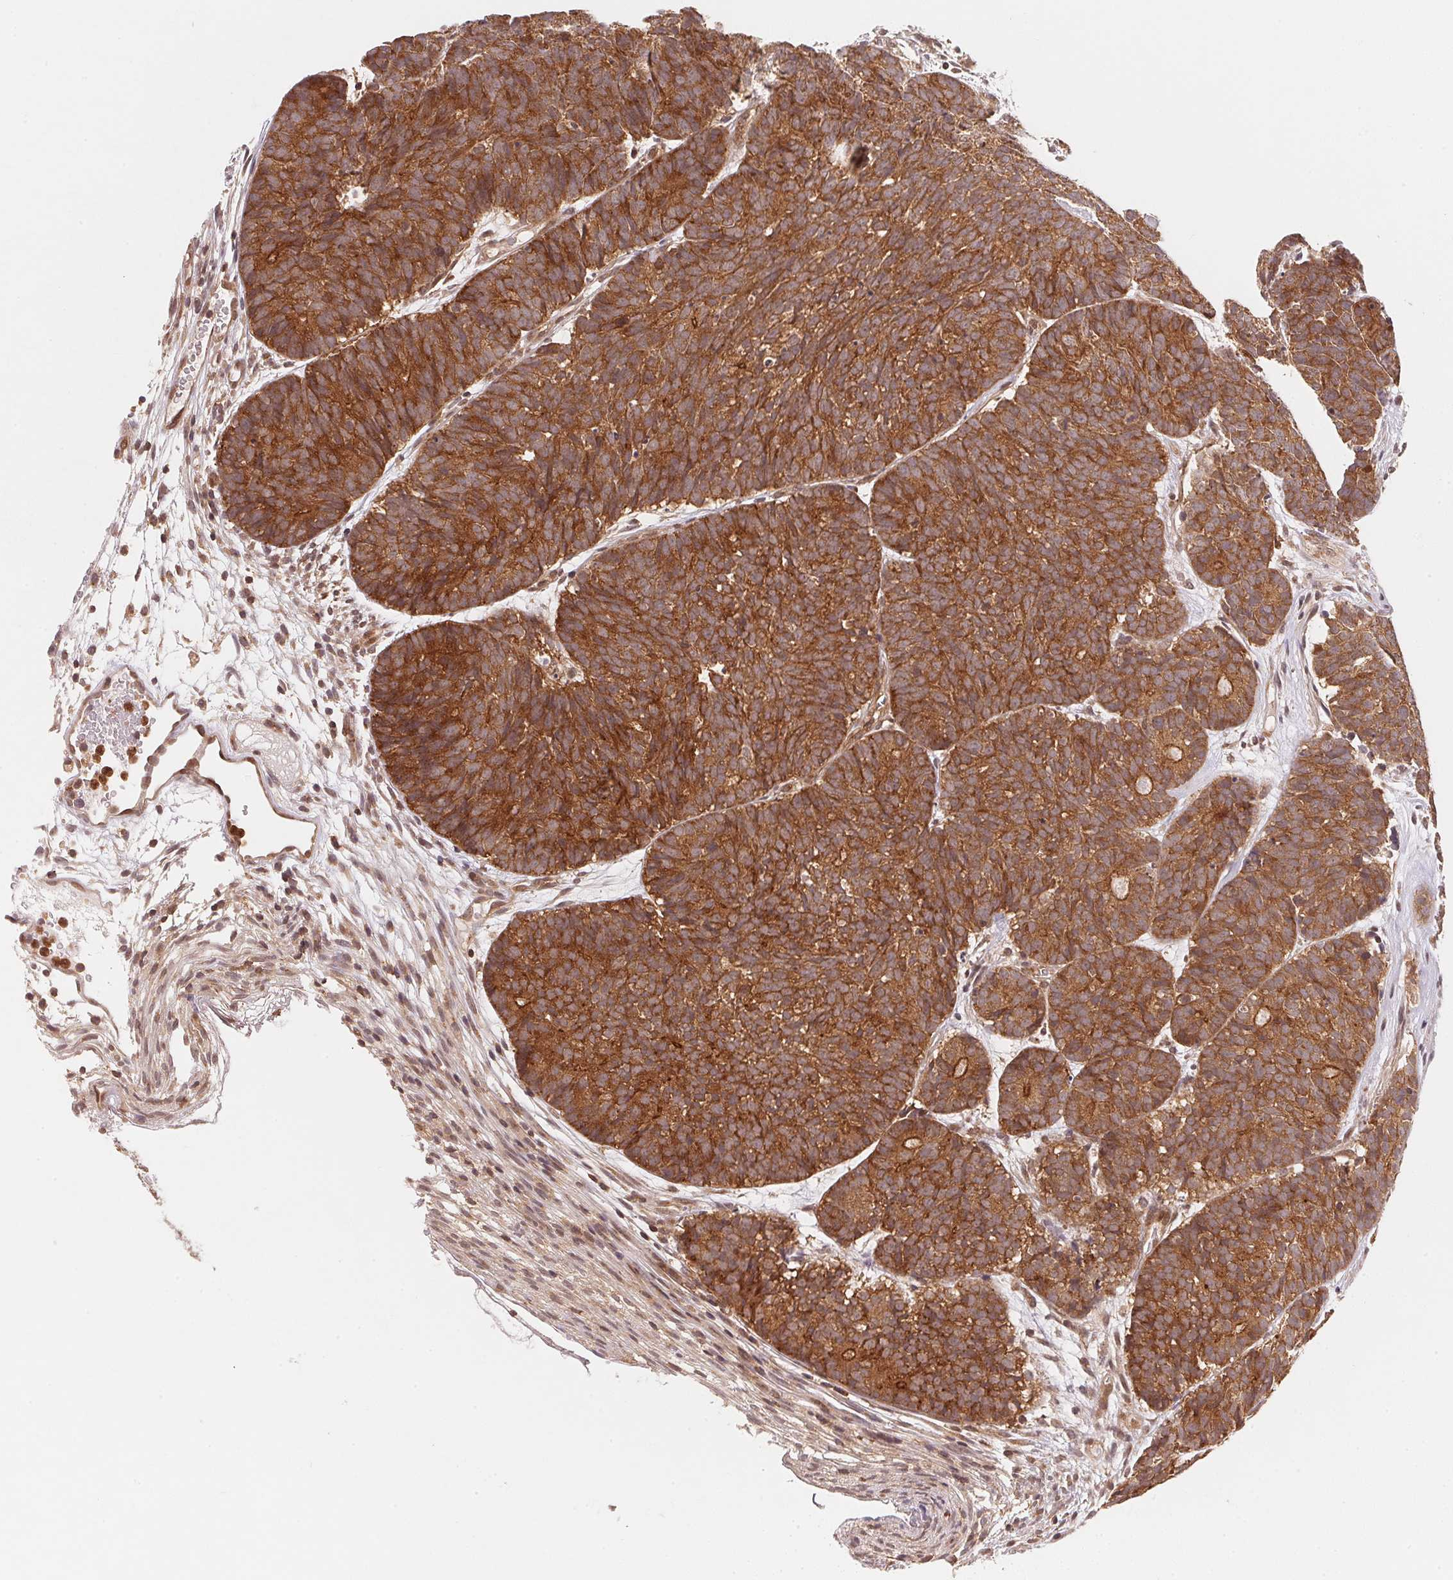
{"staining": {"intensity": "strong", "quantity": ">75%", "location": "cytoplasmic/membranous,nuclear"}, "tissue": "head and neck cancer", "cell_type": "Tumor cells", "image_type": "cancer", "snomed": [{"axis": "morphology", "description": "Adenocarcinoma, NOS"}, {"axis": "topography", "description": "Head-Neck"}], "caption": "This histopathology image displays head and neck cancer stained with IHC to label a protein in brown. The cytoplasmic/membranous and nuclear of tumor cells show strong positivity for the protein. Nuclei are counter-stained blue.", "gene": "CCDC102B", "patient": {"sex": "female", "age": 81}}